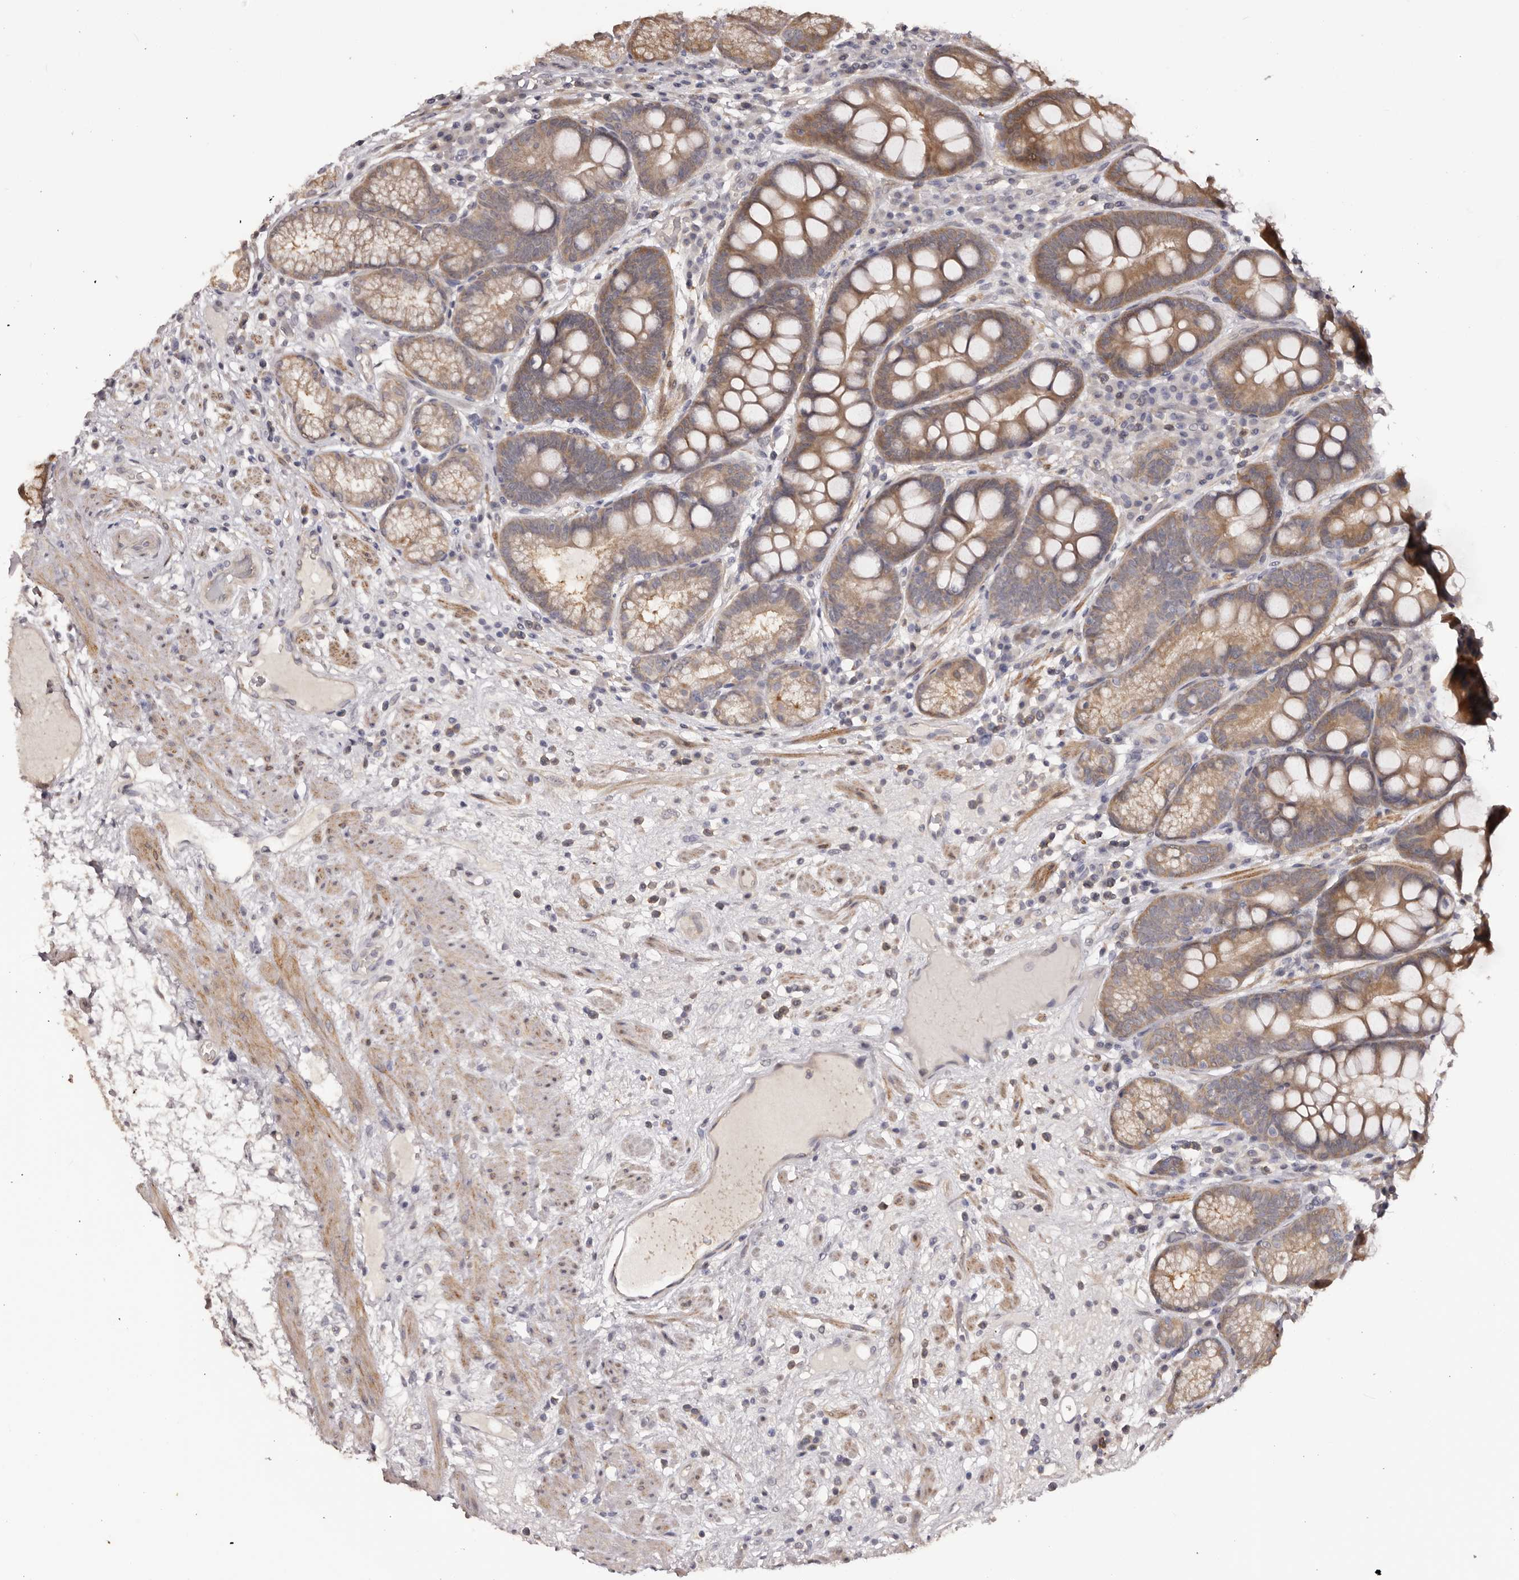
{"staining": {"intensity": "moderate", "quantity": ">75%", "location": "cytoplasmic/membranous"}, "tissue": "stomach", "cell_type": "Glandular cells", "image_type": "normal", "snomed": [{"axis": "morphology", "description": "Normal tissue, NOS"}, {"axis": "topography", "description": "Stomach"}], "caption": "IHC image of normal stomach: stomach stained using immunohistochemistry displays medium levels of moderate protein expression localized specifically in the cytoplasmic/membranous of glandular cells, appearing as a cytoplasmic/membranous brown color.", "gene": "KCNJ8", "patient": {"sex": "male", "age": 57}}